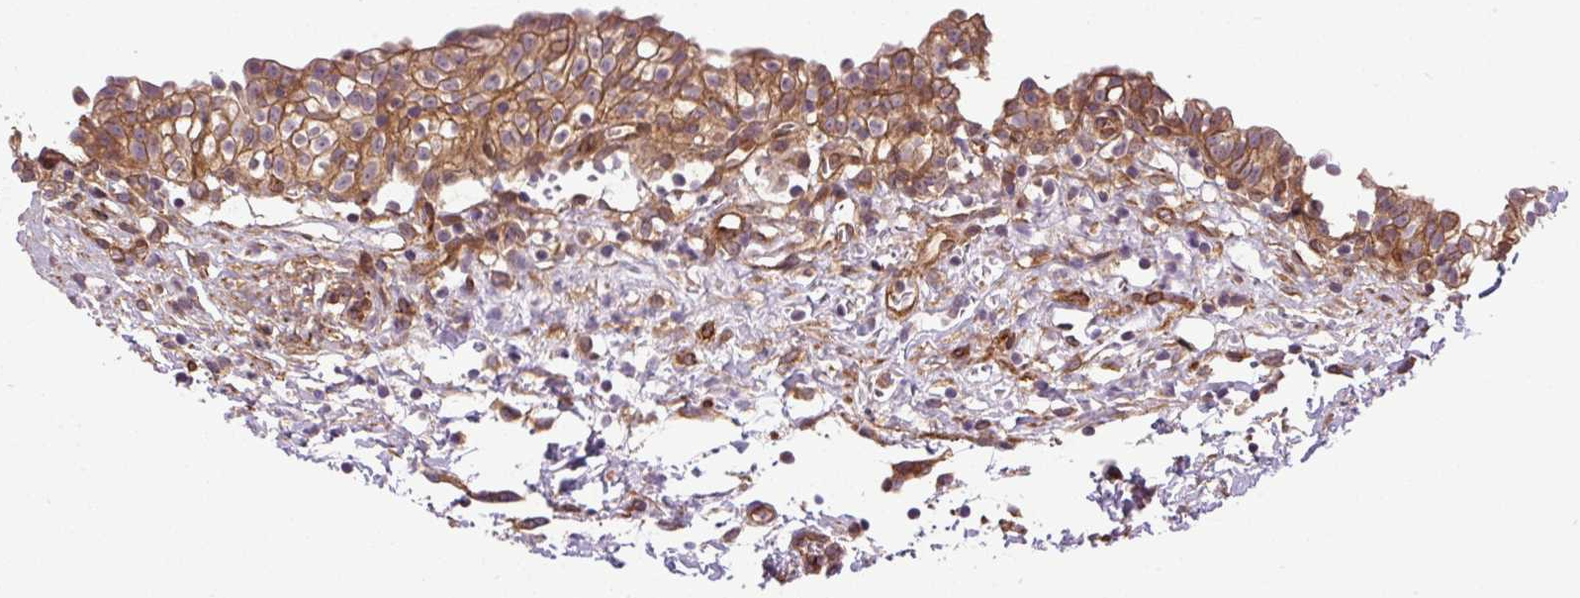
{"staining": {"intensity": "strong", "quantity": ">75%", "location": "cytoplasmic/membranous"}, "tissue": "urinary bladder", "cell_type": "Urothelial cells", "image_type": "normal", "snomed": [{"axis": "morphology", "description": "Normal tissue, NOS"}, {"axis": "topography", "description": "Urinary bladder"}, {"axis": "topography", "description": "Peripheral nerve tissue"}], "caption": "Protein expression analysis of unremarkable urinary bladder shows strong cytoplasmic/membranous staining in about >75% of urothelial cells.", "gene": "SEPTIN10", "patient": {"sex": "male", "age": 55}}